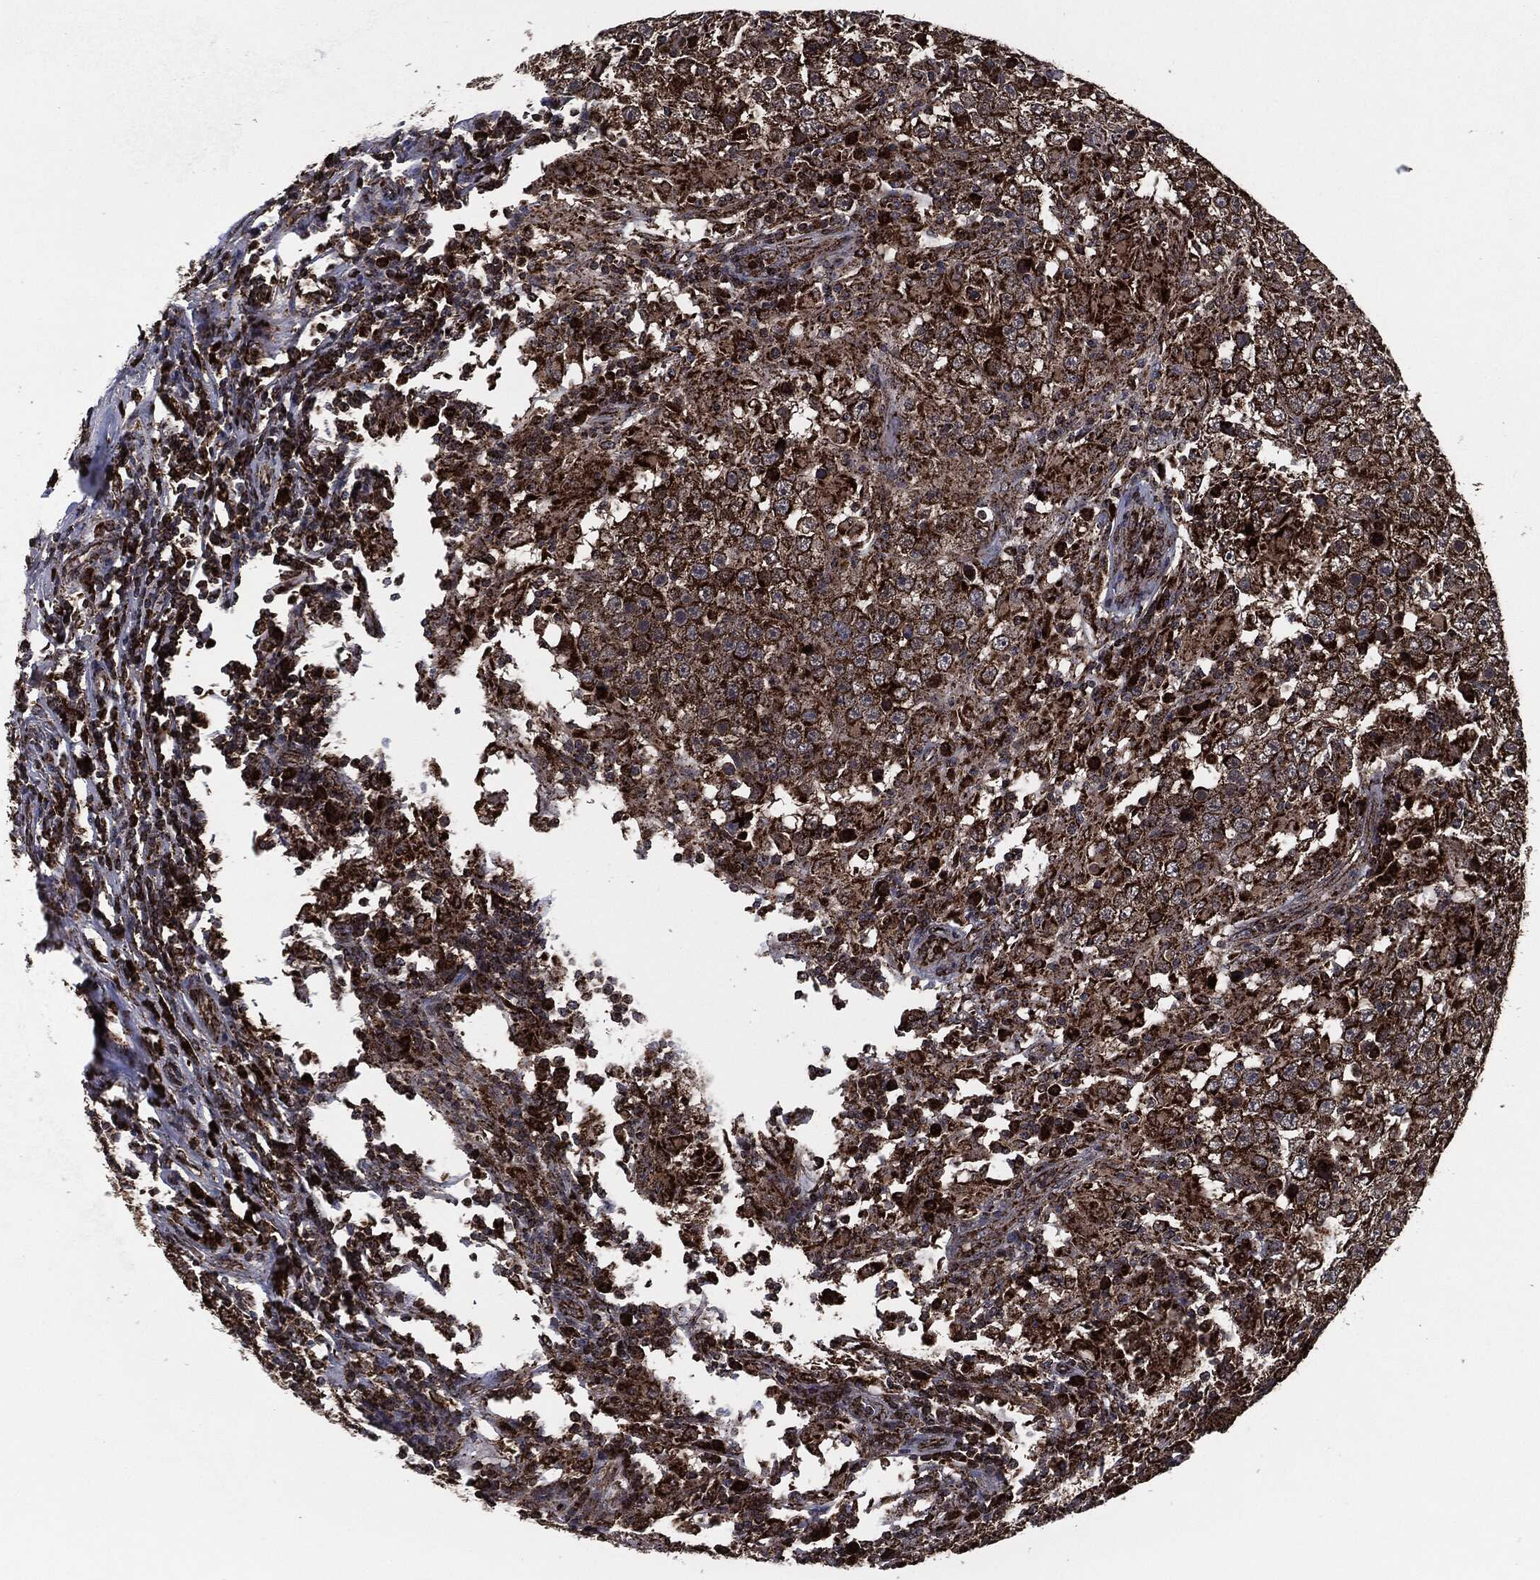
{"staining": {"intensity": "strong", "quantity": "25%-75%", "location": "cytoplasmic/membranous"}, "tissue": "testis cancer", "cell_type": "Tumor cells", "image_type": "cancer", "snomed": [{"axis": "morphology", "description": "Seminoma, NOS"}, {"axis": "morphology", "description": "Carcinoma, Embryonal, NOS"}, {"axis": "topography", "description": "Testis"}], "caption": "Testis cancer tissue reveals strong cytoplasmic/membranous positivity in about 25%-75% of tumor cells", "gene": "FH", "patient": {"sex": "male", "age": 41}}